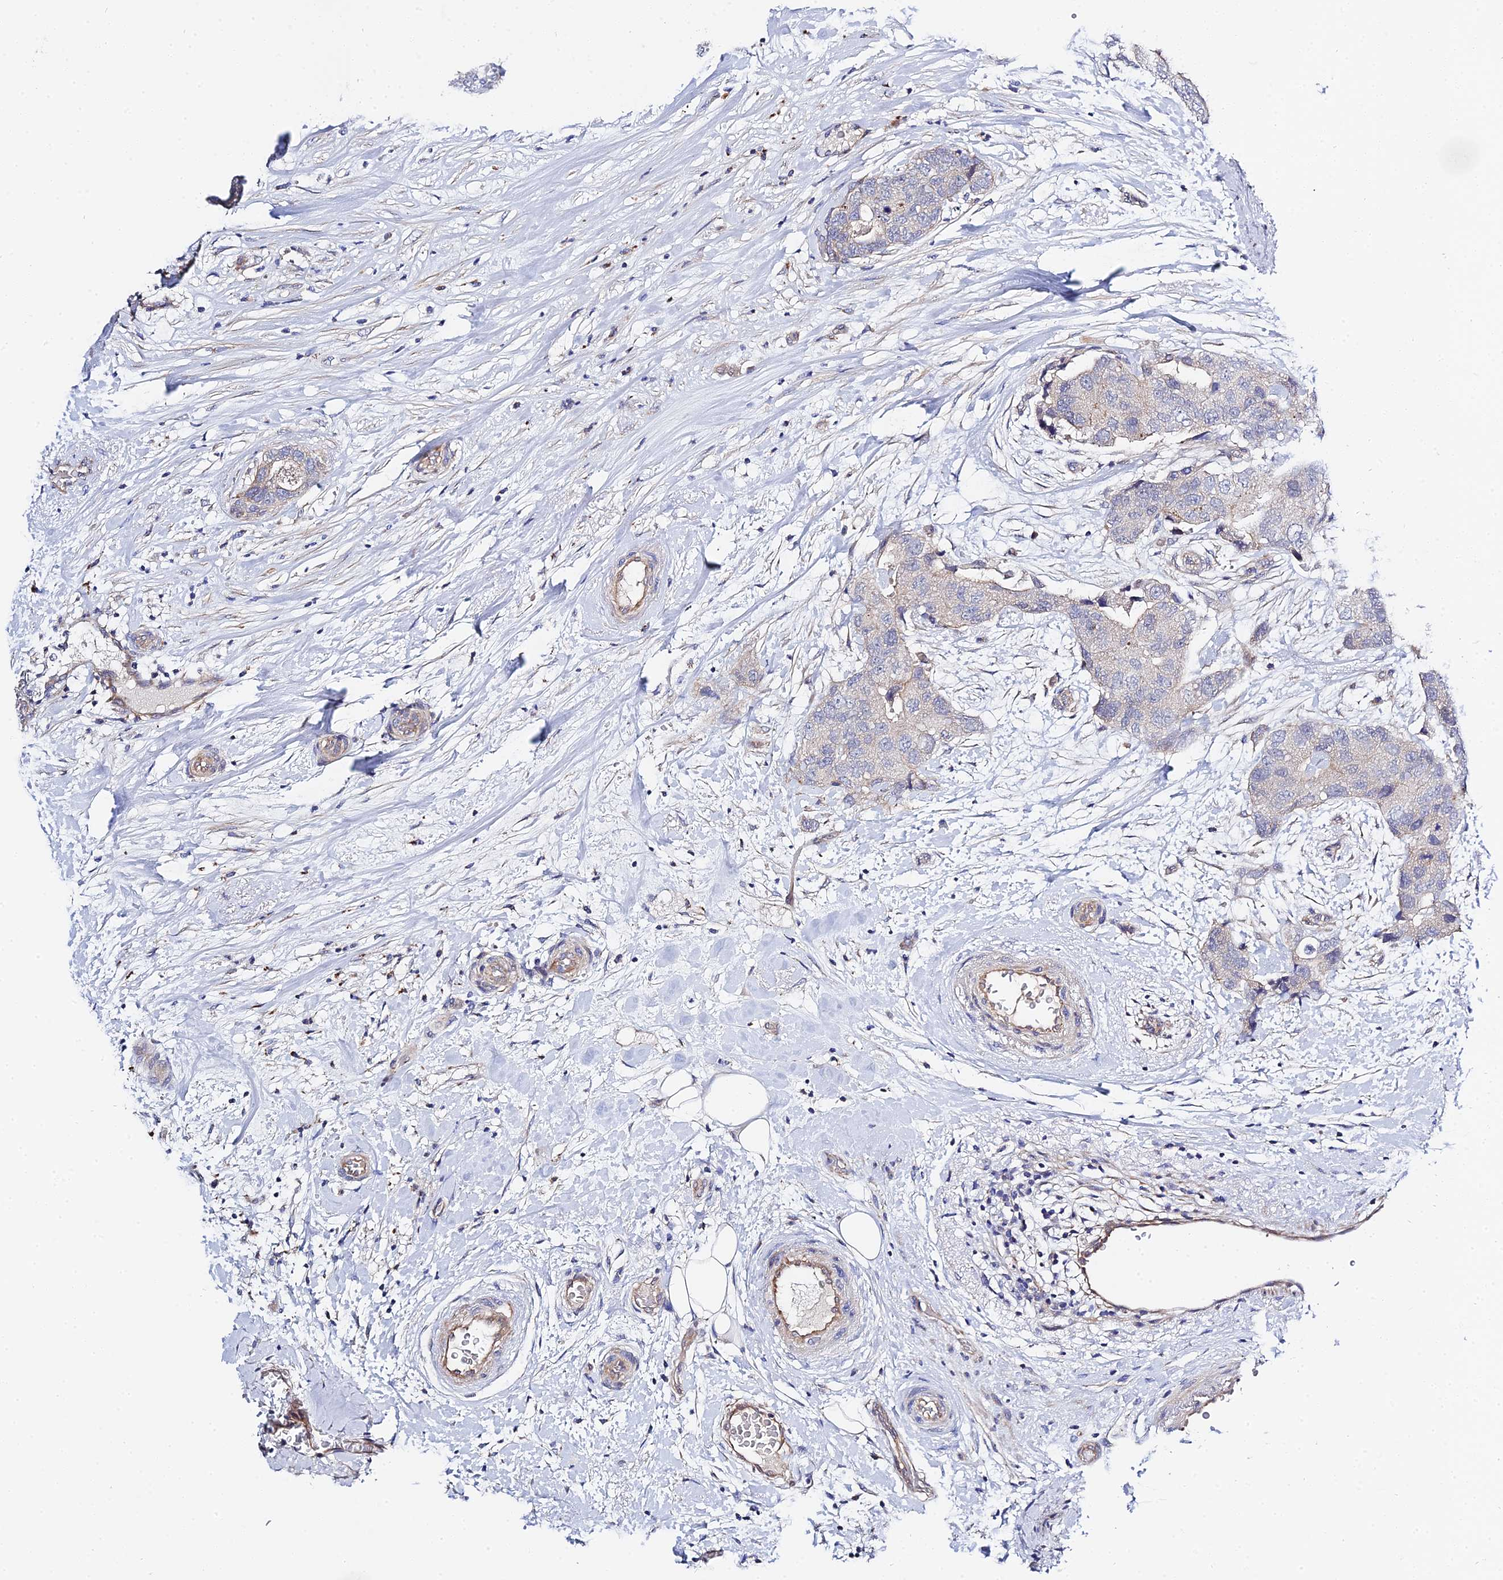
{"staining": {"intensity": "negative", "quantity": "none", "location": "none"}, "tissue": "breast cancer", "cell_type": "Tumor cells", "image_type": "cancer", "snomed": [{"axis": "morphology", "description": "Duct carcinoma"}, {"axis": "topography", "description": "Breast"}], "caption": "Breast cancer (infiltrating ductal carcinoma) was stained to show a protein in brown. There is no significant staining in tumor cells. (Immunohistochemistry, brightfield microscopy, high magnification).", "gene": "APOBEC3H", "patient": {"sex": "female", "age": 62}}